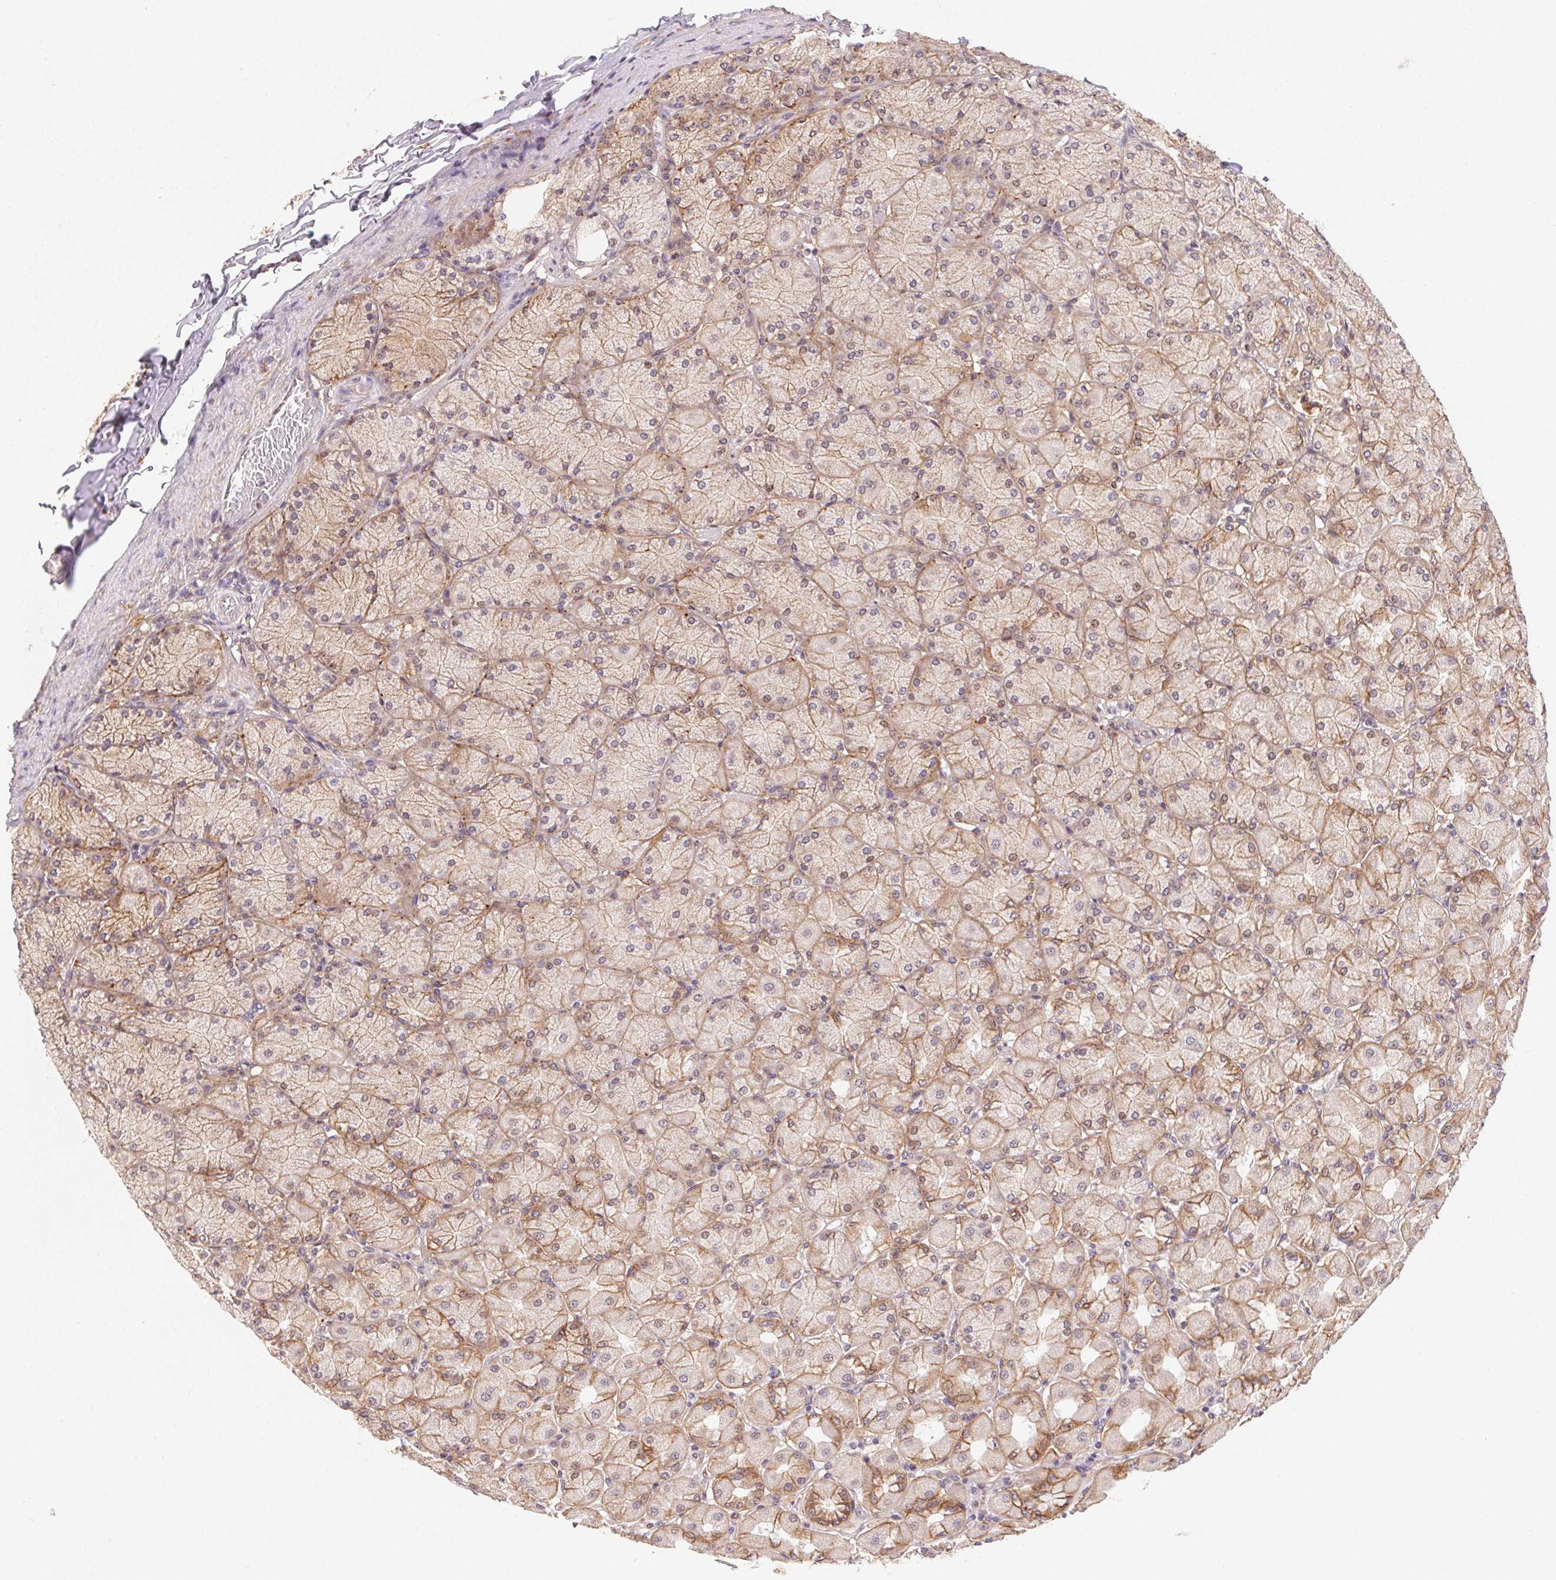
{"staining": {"intensity": "weak", "quantity": "25%-75%", "location": "cytoplasmic/membranous,nuclear"}, "tissue": "stomach", "cell_type": "Glandular cells", "image_type": "normal", "snomed": [{"axis": "morphology", "description": "Normal tissue, NOS"}, {"axis": "topography", "description": "Stomach, upper"}], "caption": "Immunohistochemistry histopathology image of benign human stomach stained for a protein (brown), which displays low levels of weak cytoplasmic/membranous,nuclear expression in about 25%-75% of glandular cells.", "gene": "SLC52A2", "patient": {"sex": "female", "age": 56}}